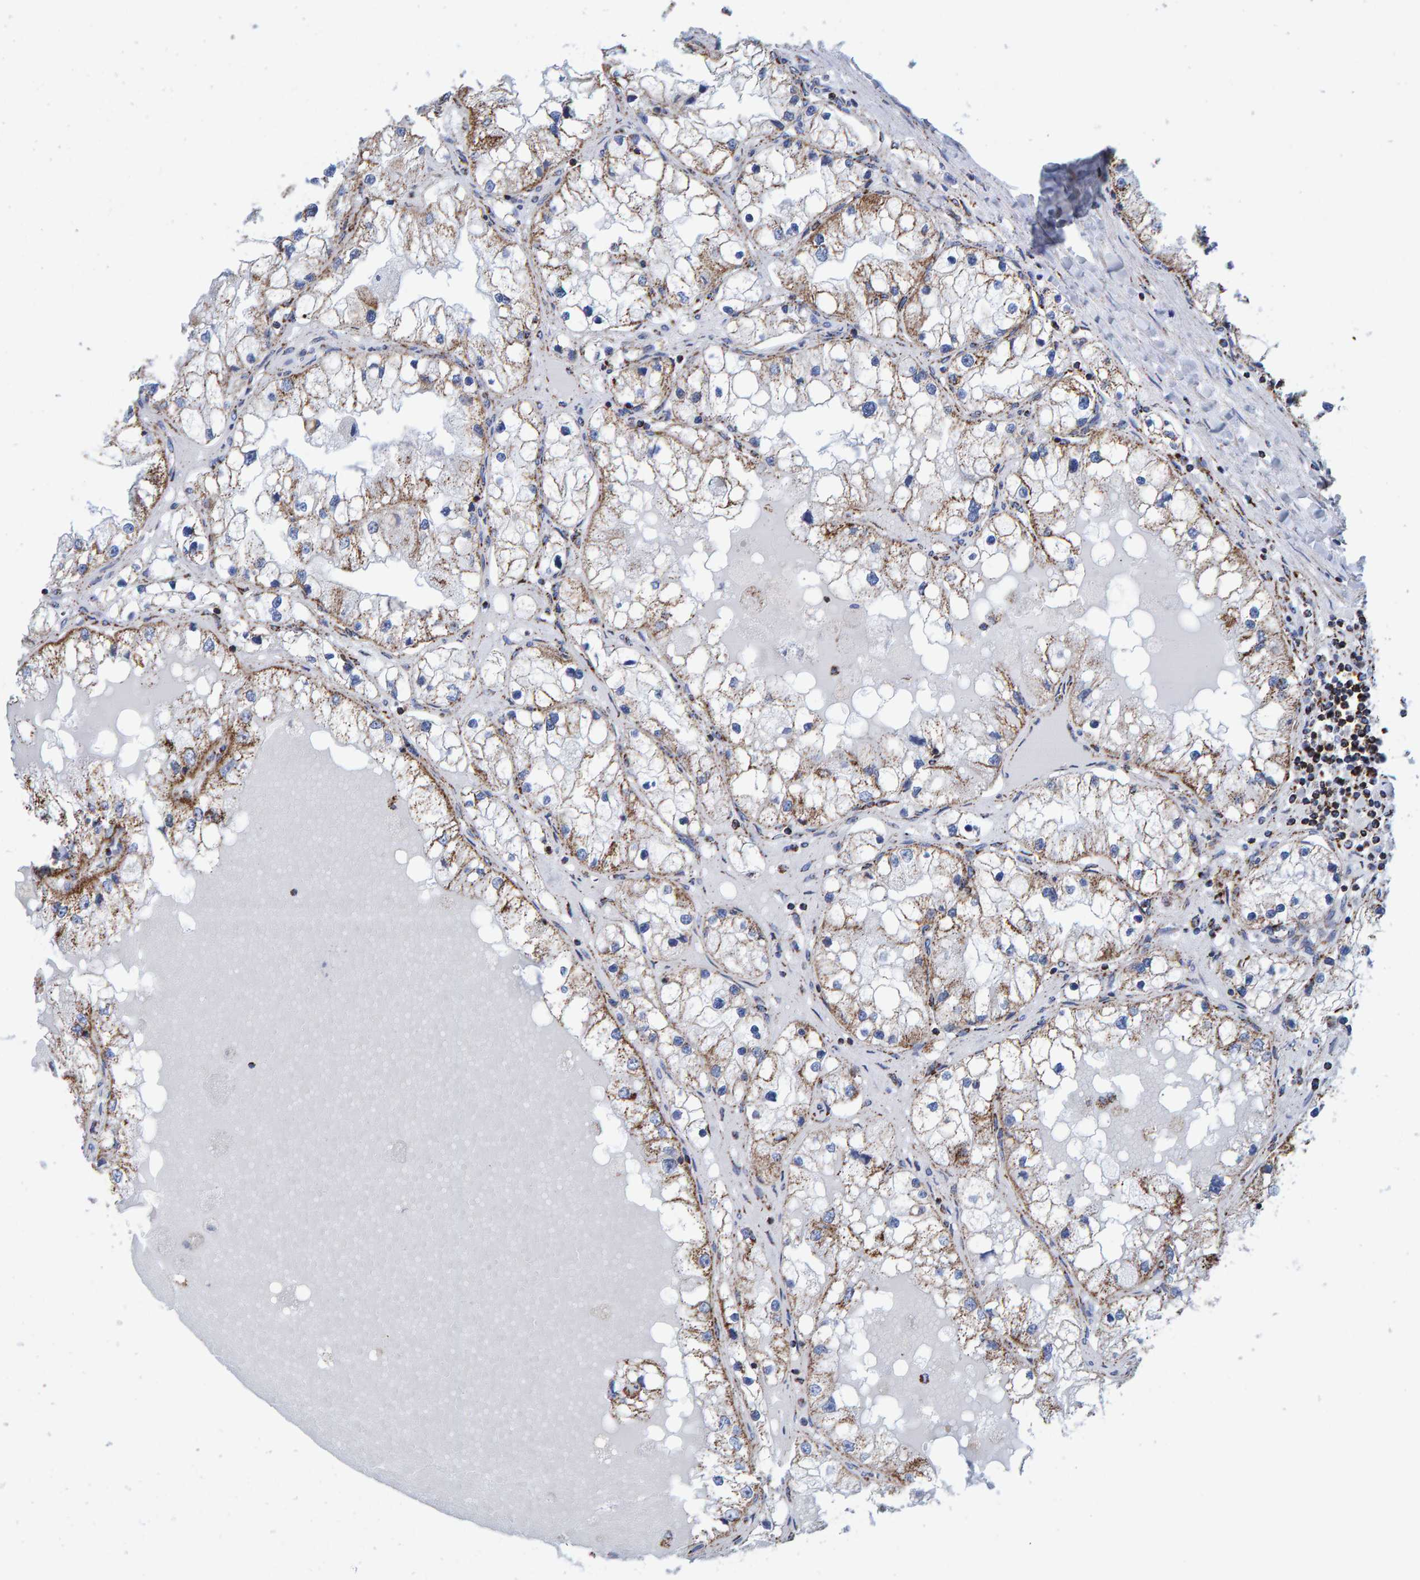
{"staining": {"intensity": "weak", "quantity": "25%-75%", "location": "cytoplasmic/membranous"}, "tissue": "renal cancer", "cell_type": "Tumor cells", "image_type": "cancer", "snomed": [{"axis": "morphology", "description": "Adenocarcinoma, NOS"}, {"axis": "topography", "description": "Kidney"}], "caption": "Human adenocarcinoma (renal) stained with a brown dye demonstrates weak cytoplasmic/membranous positive expression in about 25%-75% of tumor cells.", "gene": "ENSG00000262660", "patient": {"sex": "male", "age": 68}}